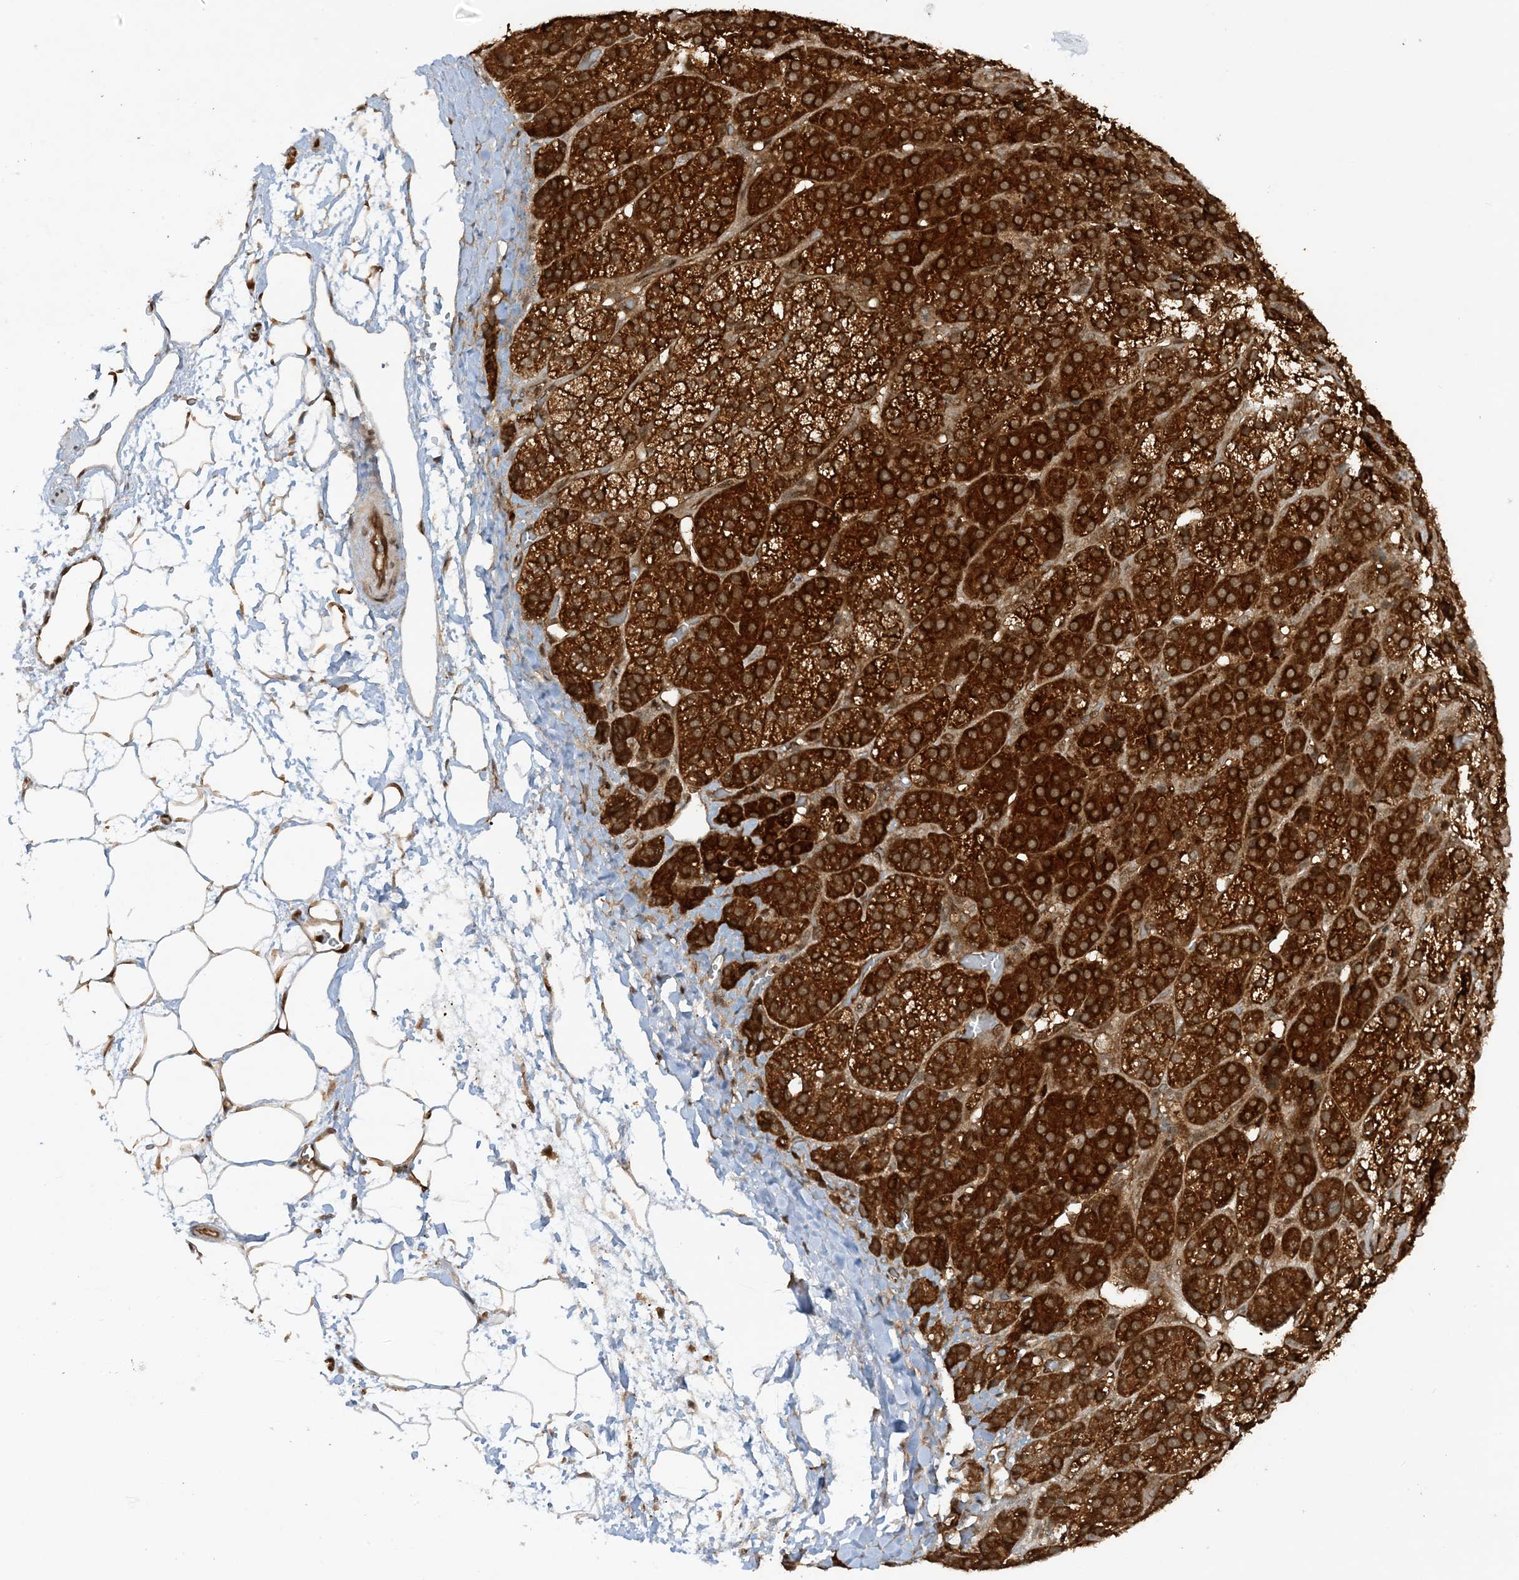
{"staining": {"intensity": "strong", "quantity": ">75%", "location": "cytoplasmic/membranous"}, "tissue": "adrenal gland", "cell_type": "Glandular cells", "image_type": "normal", "snomed": [{"axis": "morphology", "description": "Normal tissue, NOS"}, {"axis": "topography", "description": "Adrenal gland"}], "caption": "Protein staining reveals strong cytoplasmic/membranous expression in approximately >75% of glandular cells in normal adrenal gland. (DAB IHC with brightfield microscopy, high magnification).", "gene": "CERT1", "patient": {"sex": "female", "age": 57}}